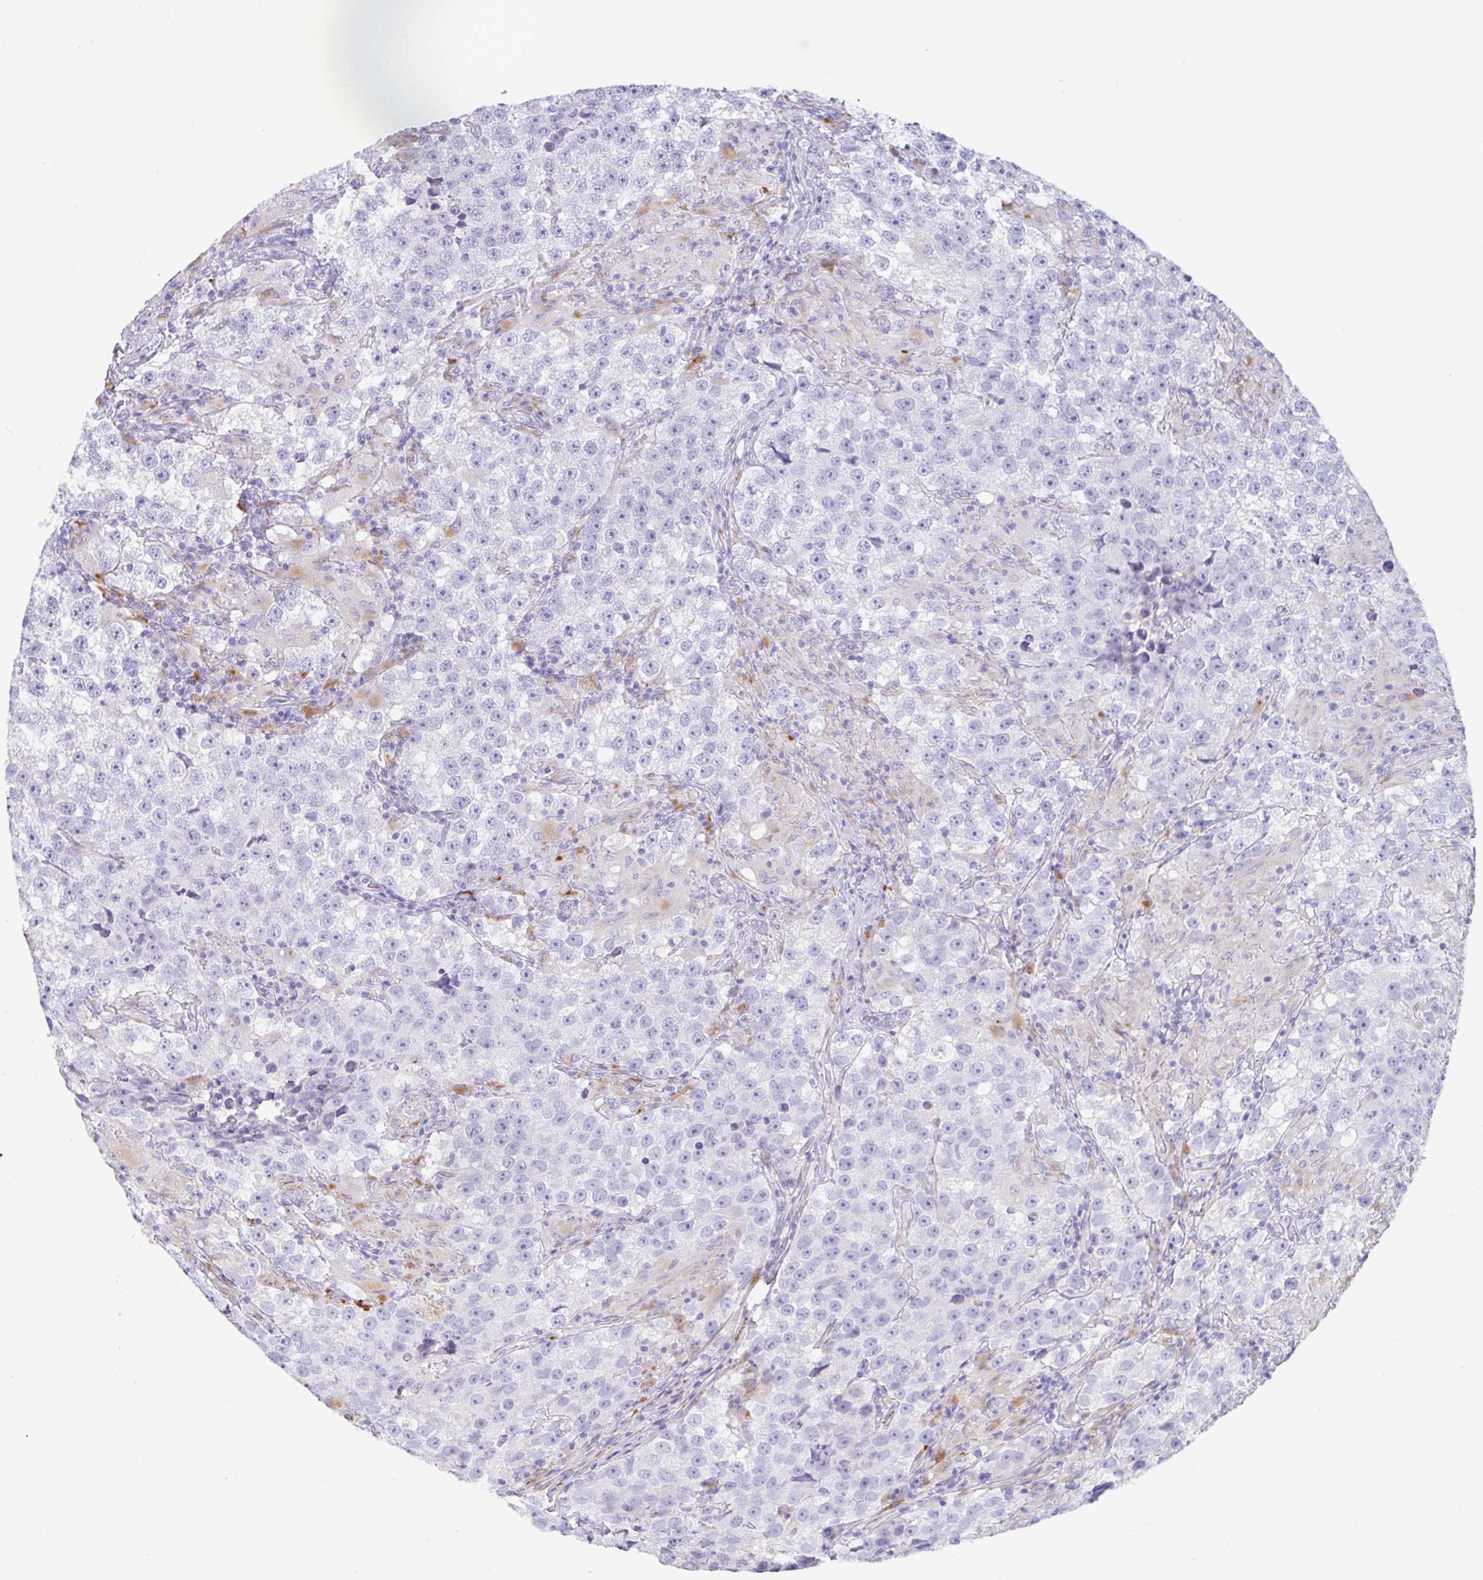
{"staining": {"intensity": "negative", "quantity": "none", "location": "none"}, "tissue": "testis cancer", "cell_type": "Tumor cells", "image_type": "cancer", "snomed": [{"axis": "morphology", "description": "Seminoma, NOS"}, {"axis": "topography", "description": "Testis"}], "caption": "Tumor cells are negative for brown protein staining in testis seminoma.", "gene": "TRAF4", "patient": {"sex": "male", "age": 46}}